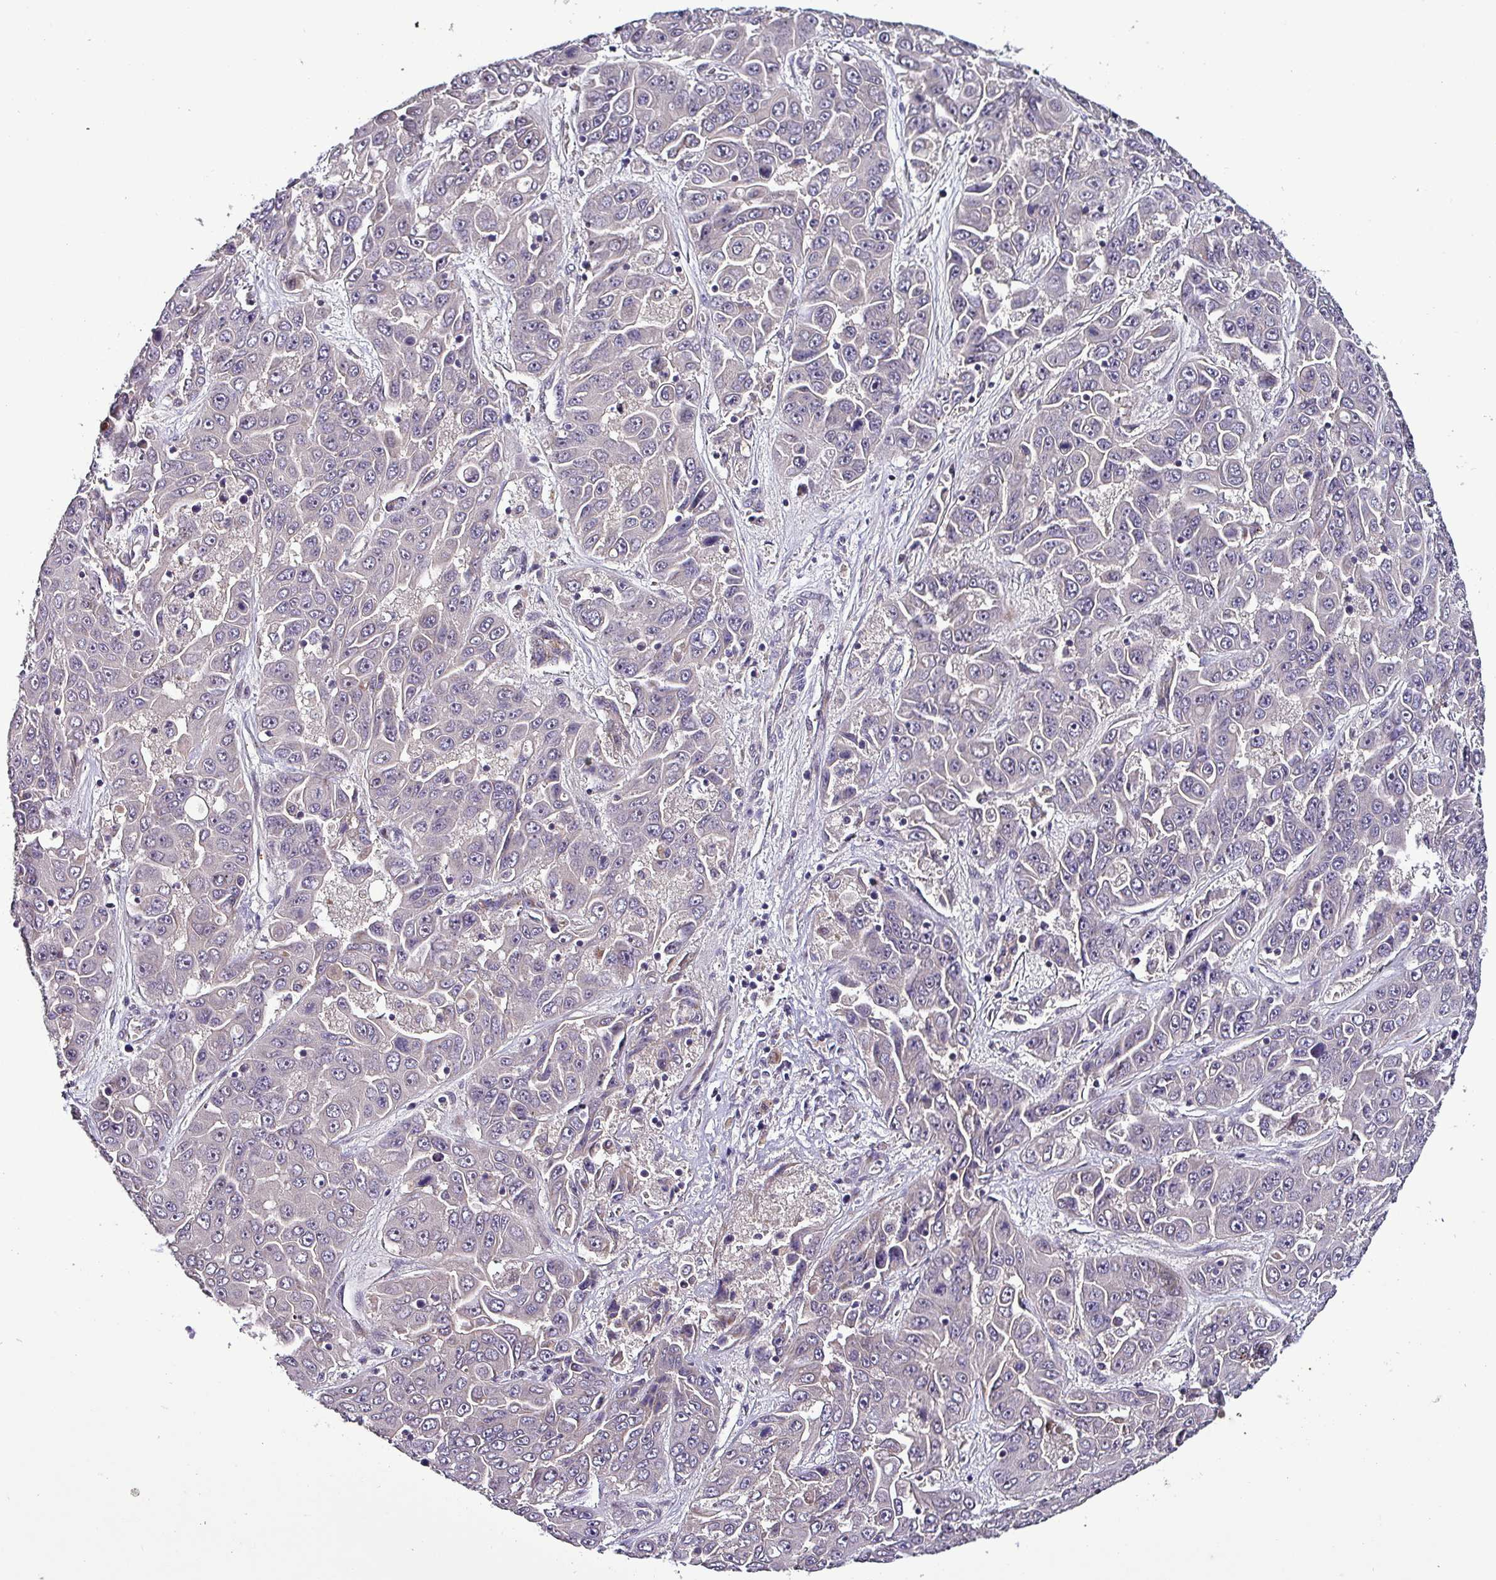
{"staining": {"intensity": "negative", "quantity": "none", "location": "none"}, "tissue": "liver cancer", "cell_type": "Tumor cells", "image_type": "cancer", "snomed": [{"axis": "morphology", "description": "Cholangiocarcinoma"}, {"axis": "topography", "description": "Liver"}], "caption": "Liver cancer (cholangiocarcinoma) stained for a protein using IHC reveals no positivity tumor cells.", "gene": "GRAPL", "patient": {"sex": "female", "age": 52}}